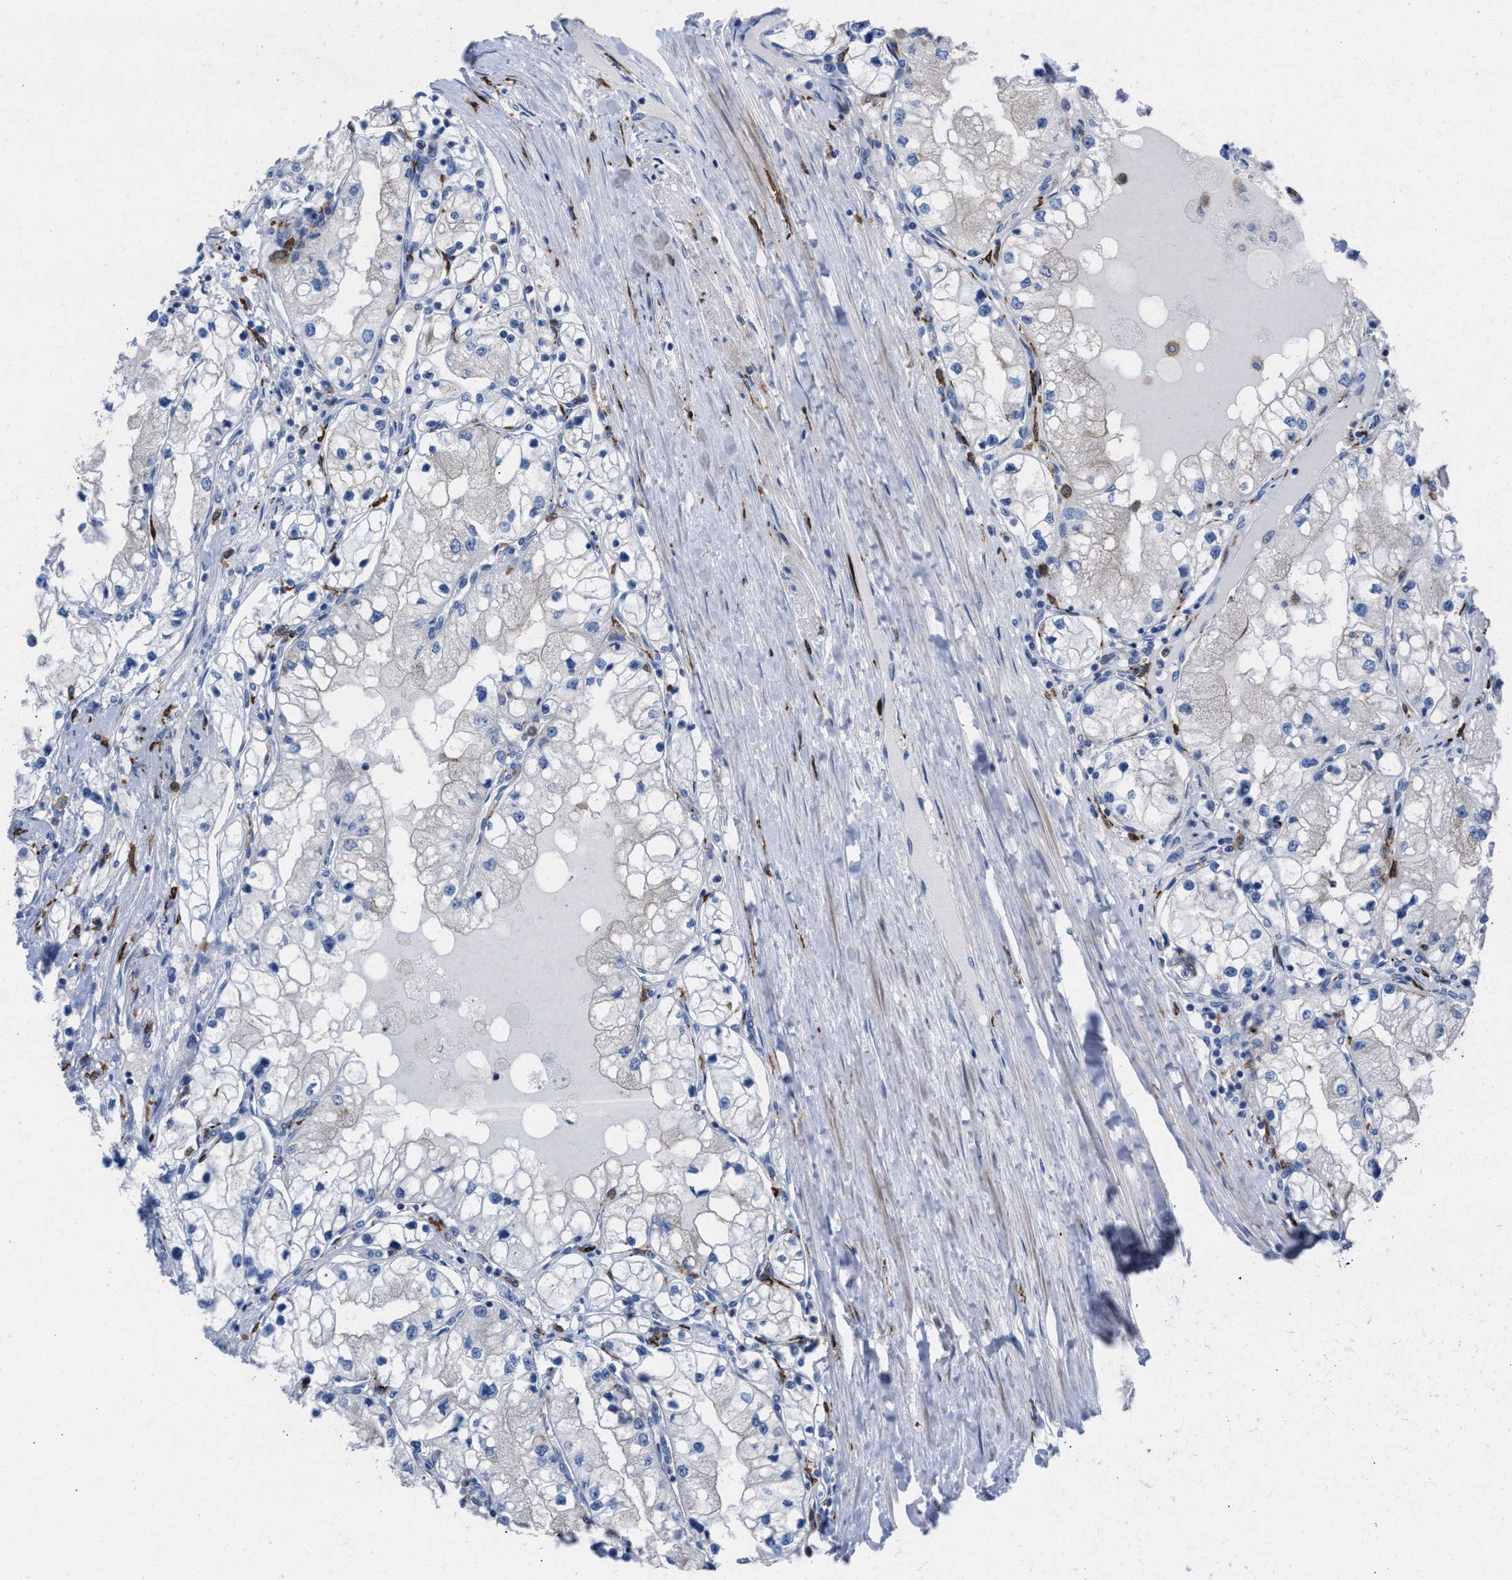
{"staining": {"intensity": "negative", "quantity": "none", "location": "none"}, "tissue": "renal cancer", "cell_type": "Tumor cells", "image_type": "cancer", "snomed": [{"axis": "morphology", "description": "Adenocarcinoma, NOS"}, {"axis": "topography", "description": "Kidney"}], "caption": "Immunohistochemical staining of adenocarcinoma (renal) demonstrates no significant positivity in tumor cells.", "gene": "SLC47A1", "patient": {"sex": "male", "age": 68}}